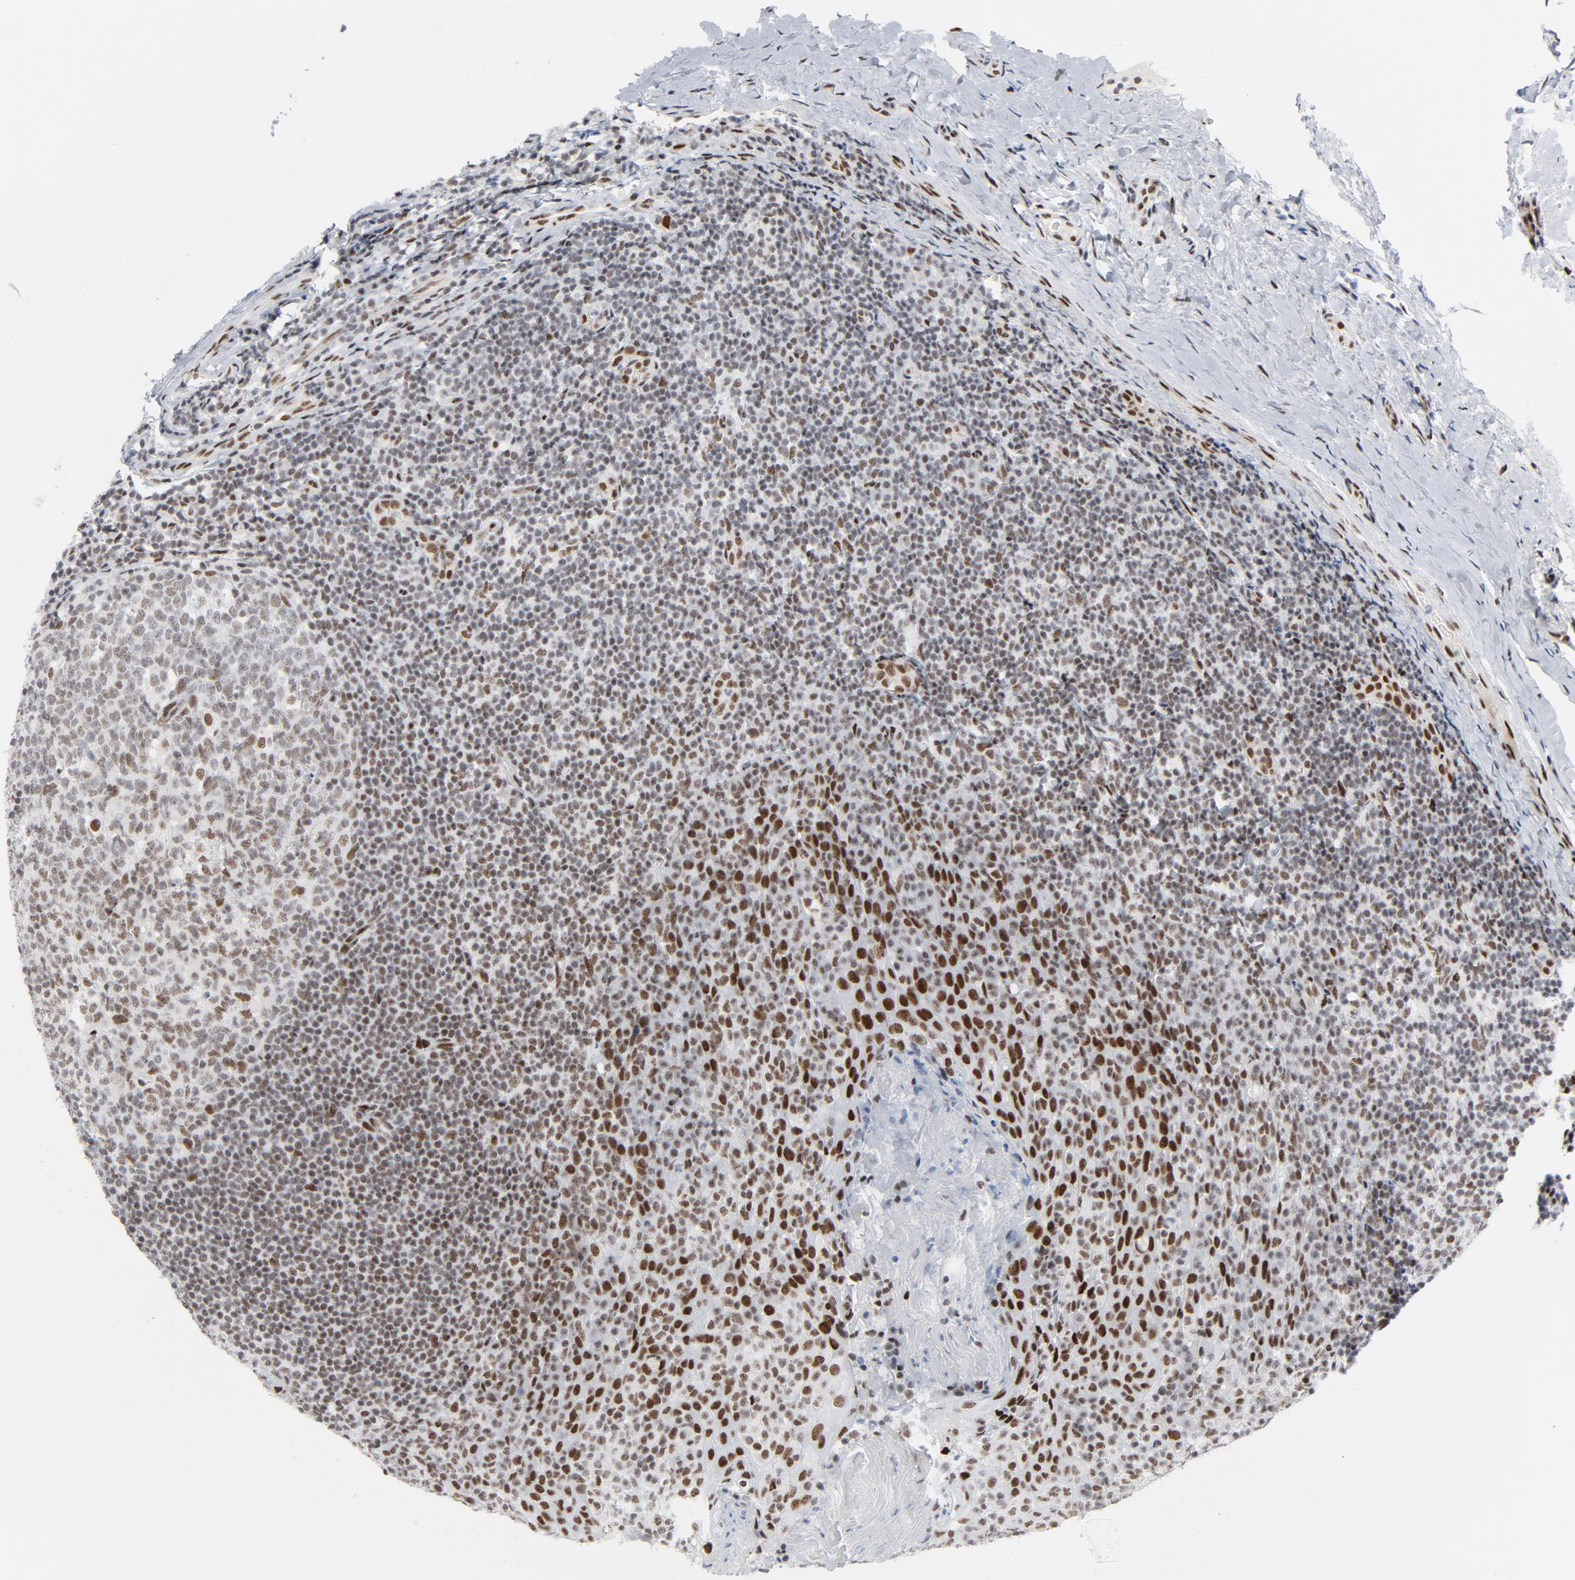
{"staining": {"intensity": "weak", "quantity": ">75%", "location": "nuclear"}, "tissue": "tonsil", "cell_type": "Germinal center cells", "image_type": "normal", "snomed": [{"axis": "morphology", "description": "Normal tissue, NOS"}, {"axis": "topography", "description": "Tonsil"}], "caption": "This is an image of immunohistochemistry (IHC) staining of normal tonsil, which shows weak expression in the nuclear of germinal center cells.", "gene": "HSF1", "patient": {"sex": "male", "age": 31}}